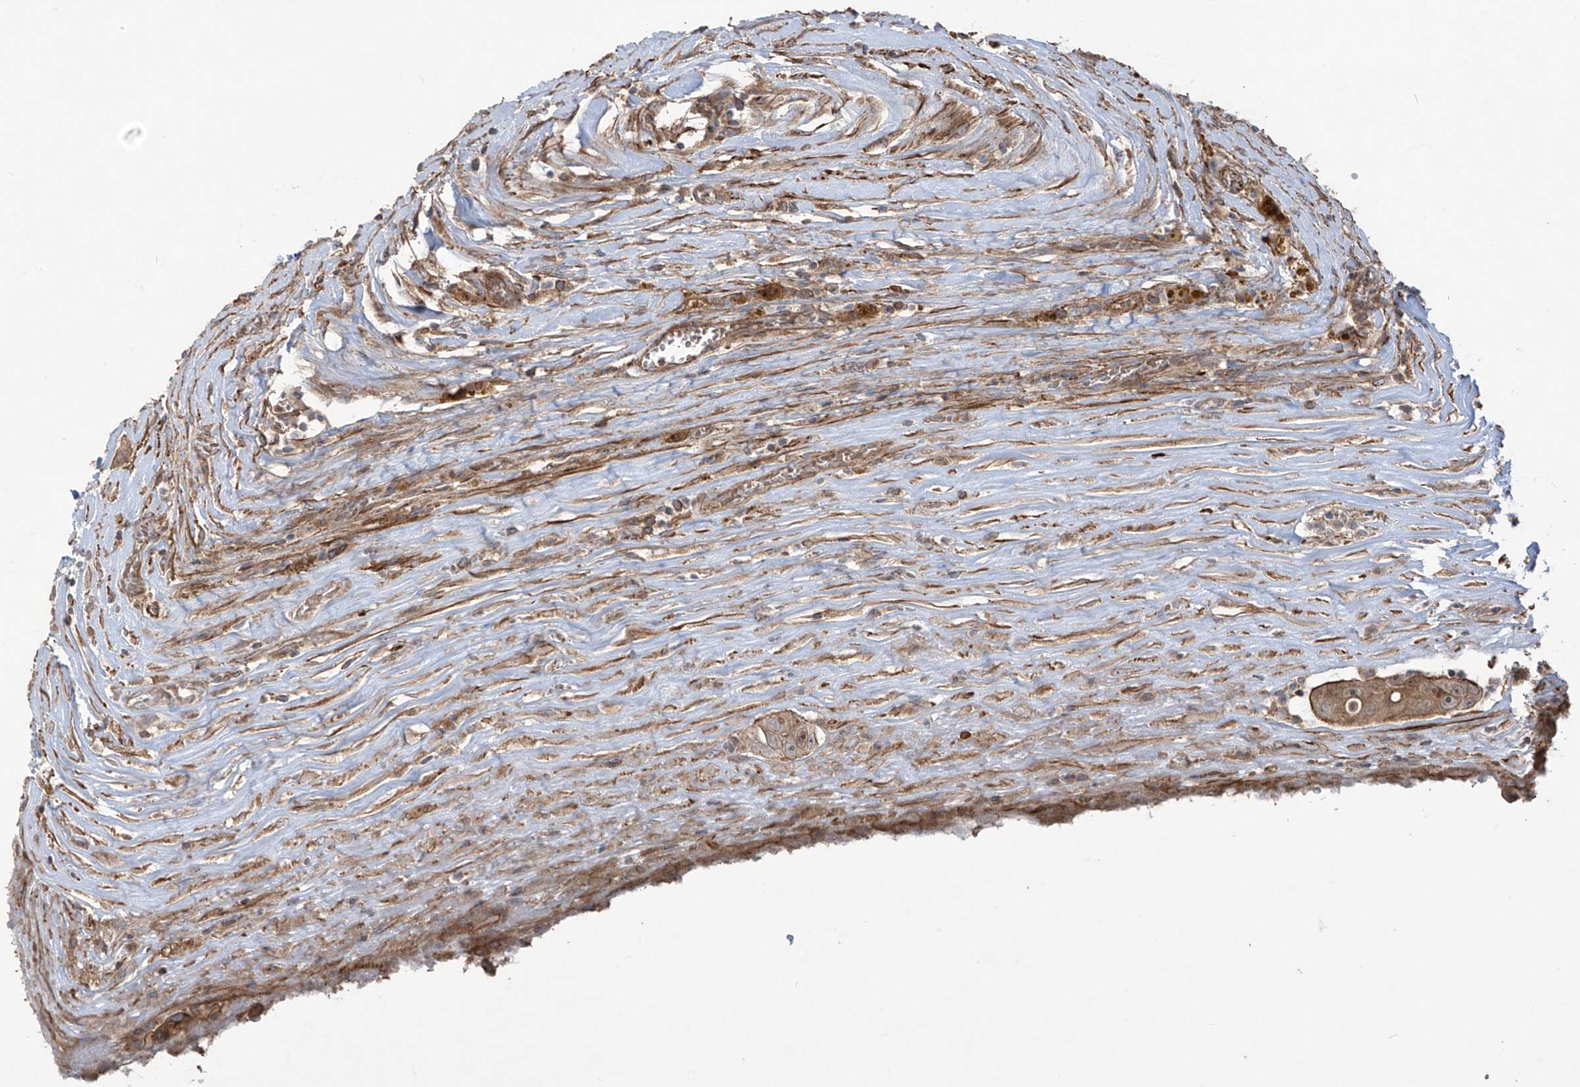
{"staining": {"intensity": "moderate", "quantity": ">75%", "location": "cytoplasmic/membranous"}, "tissue": "thyroid cancer", "cell_type": "Tumor cells", "image_type": "cancer", "snomed": [{"axis": "morphology", "description": "Papillary adenocarcinoma, NOS"}, {"axis": "topography", "description": "Thyroid gland"}], "caption": "Protein positivity by immunohistochemistry reveals moderate cytoplasmic/membranous positivity in approximately >75% of tumor cells in thyroid papillary adenocarcinoma.", "gene": "TRMU", "patient": {"sex": "male", "age": 77}}